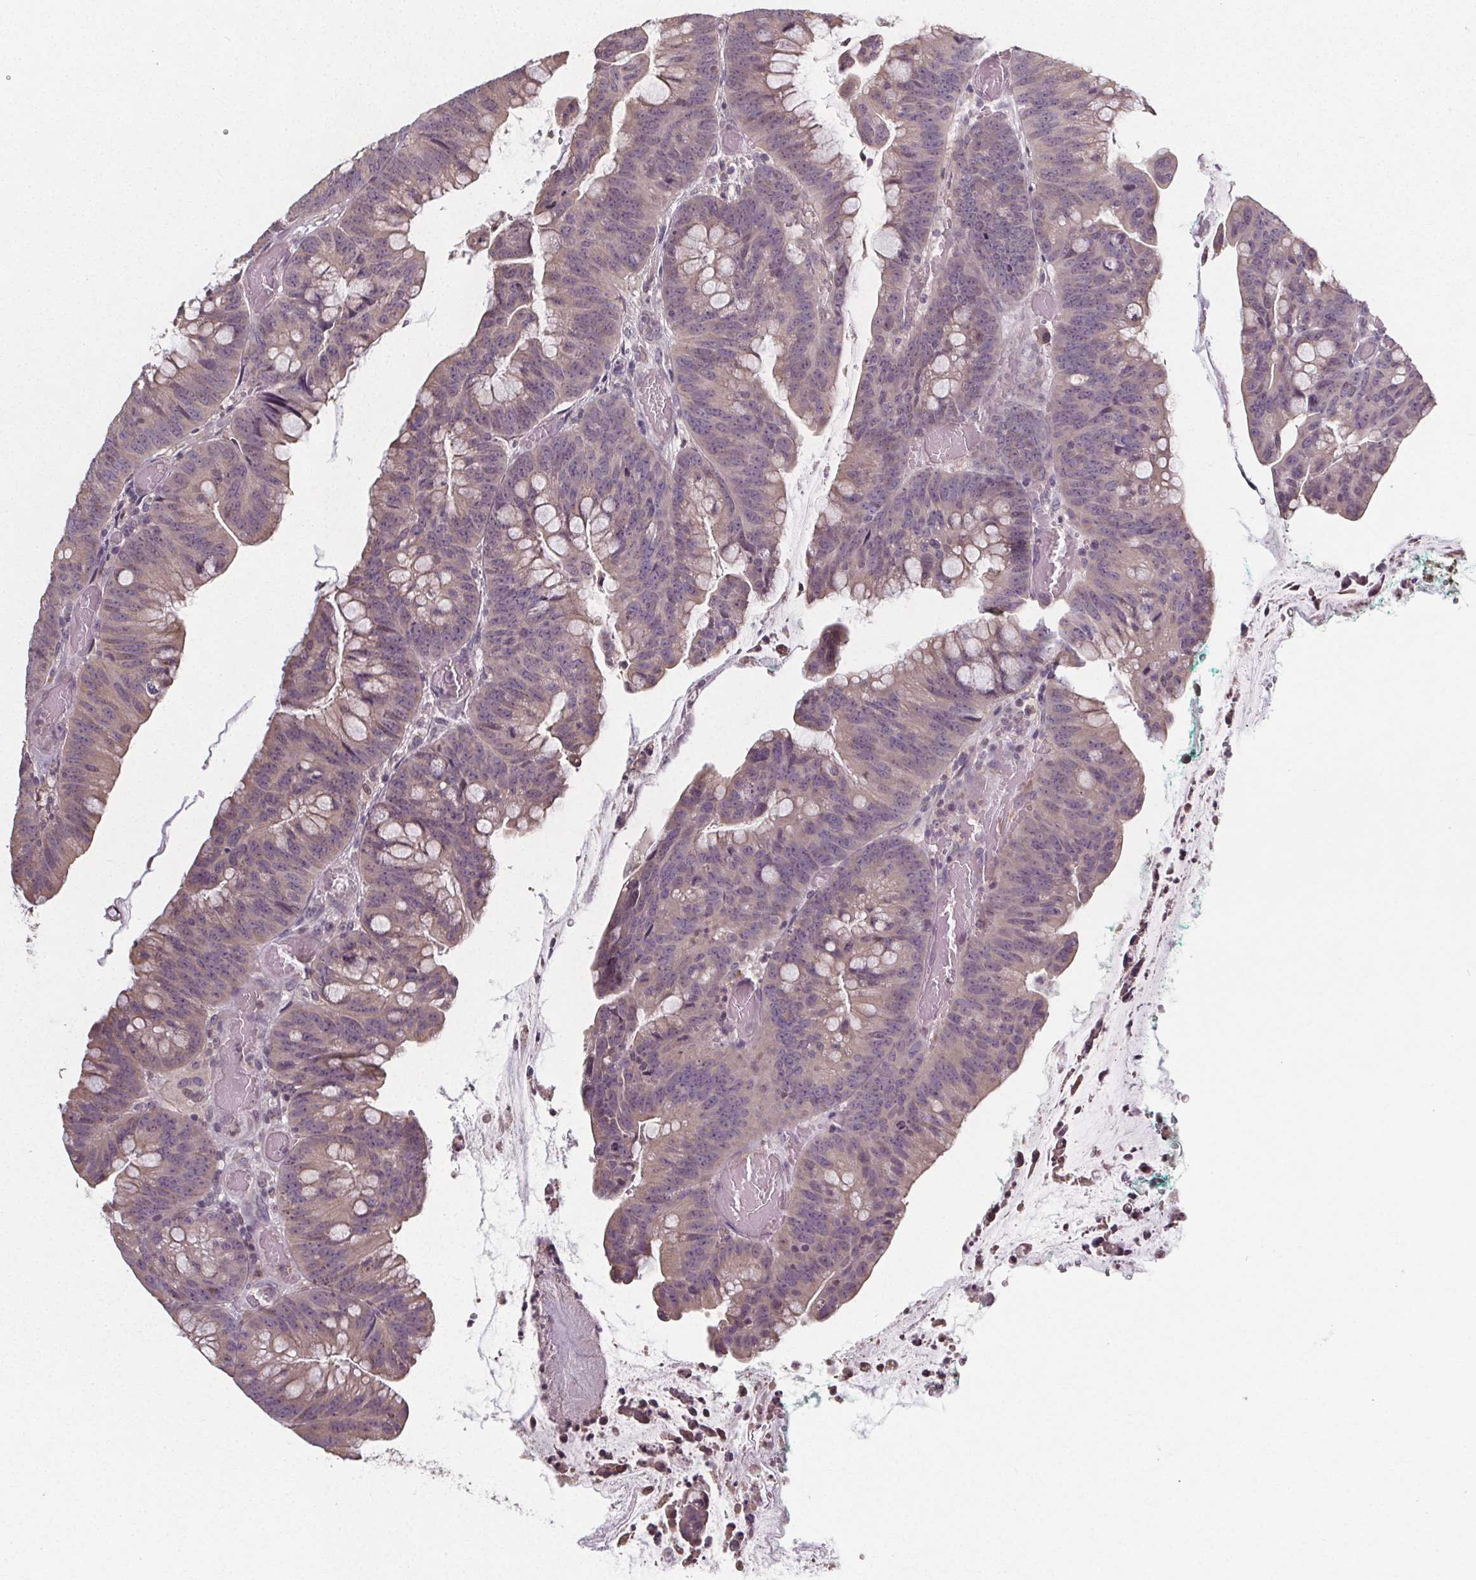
{"staining": {"intensity": "negative", "quantity": "none", "location": "none"}, "tissue": "colorectal cancer", "cell_type": "Tumor cells", "image_type": "cancer", "snomed": [{"axis": "morphology", "description": "Adenocarcinoma, NOS"}, {"axis": "topography", "description": "Colon"}], "caption": "Immunohistochemistry (IHC) of colorectal cancer reveals no expression in tumor cells.", "gene": "SLC26A2", "patient": {"sex": "male", "age": 62}}